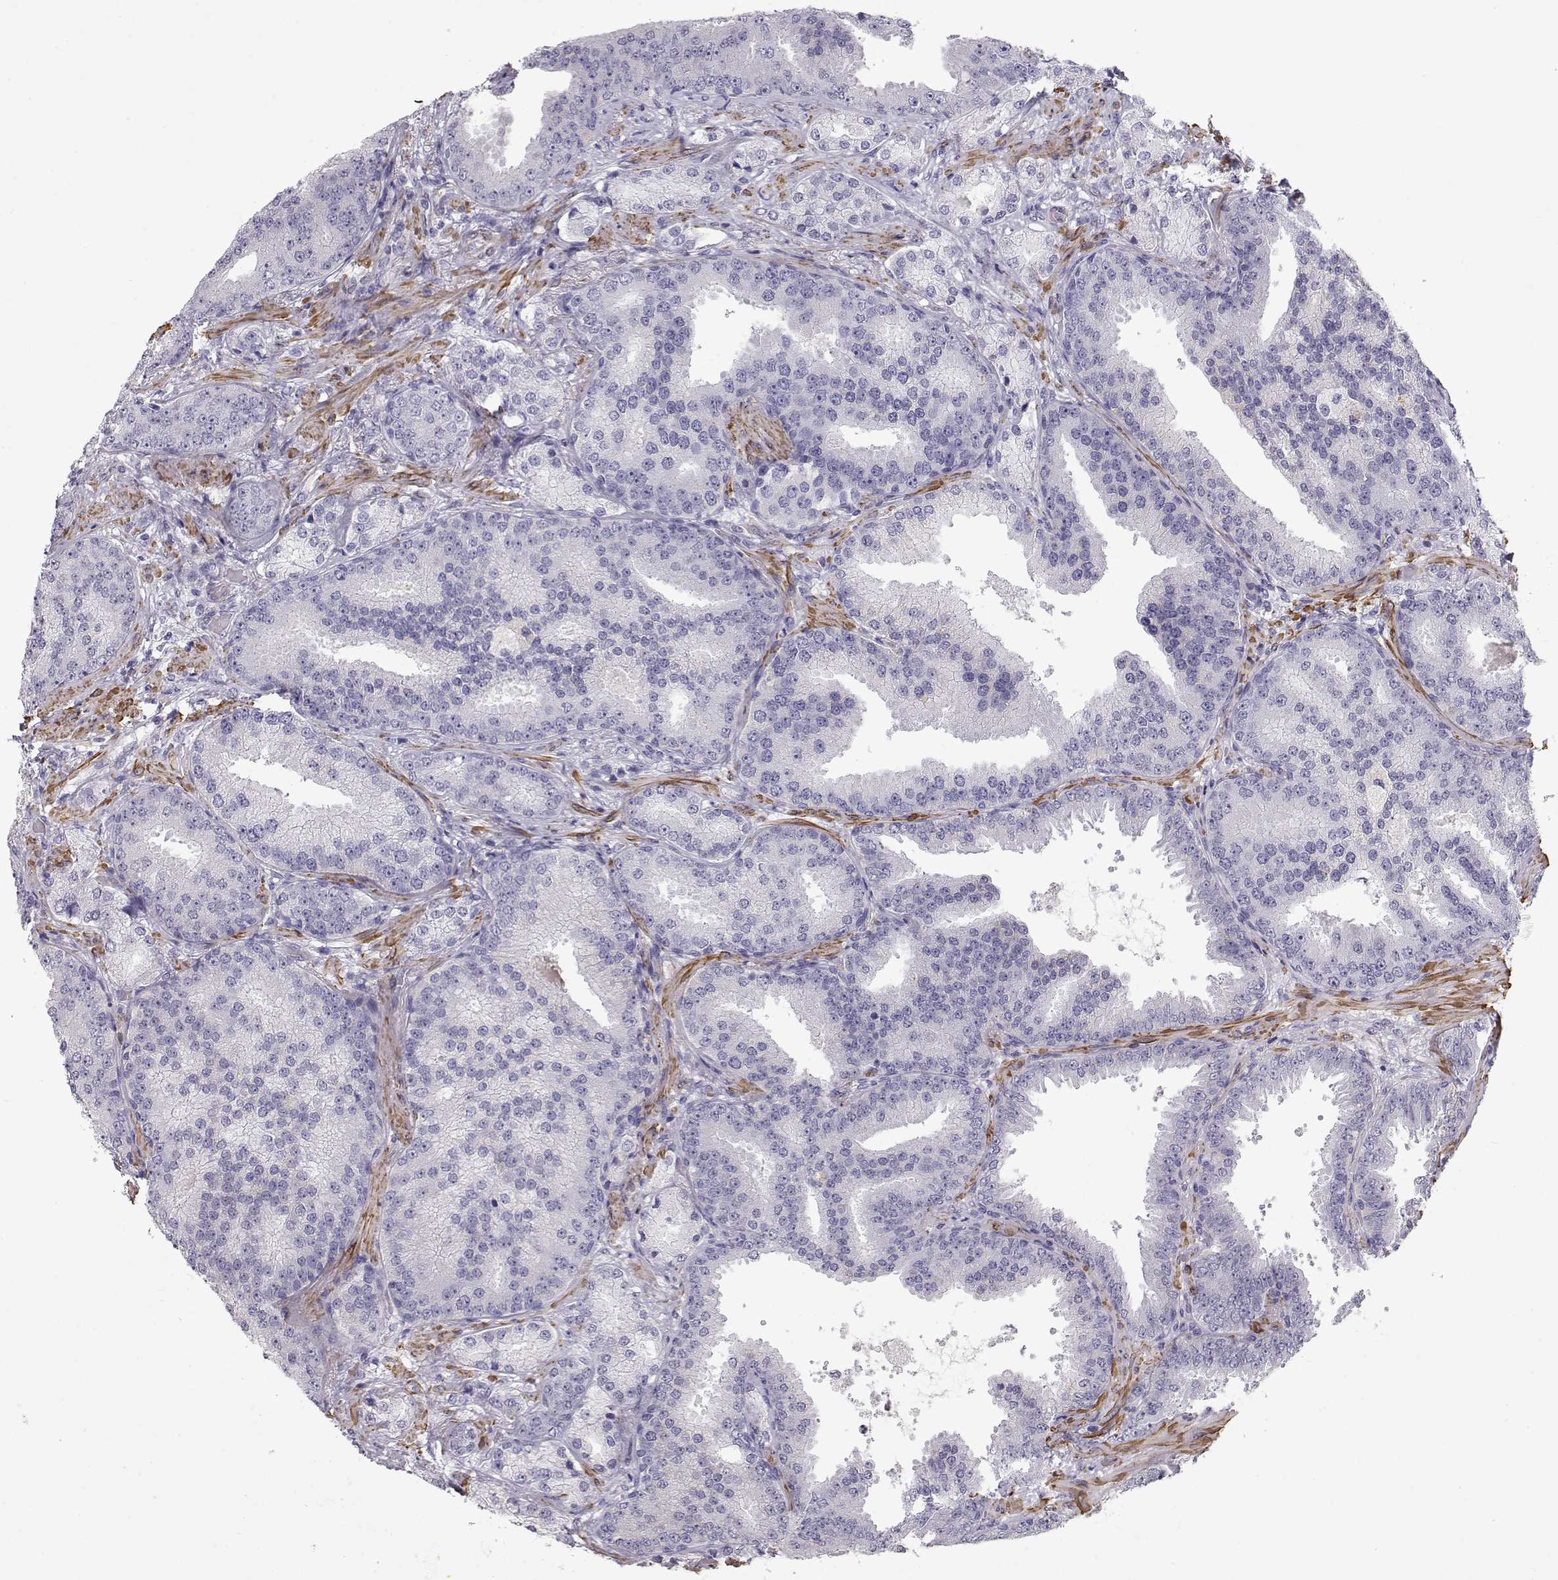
{"staining": {"intensity": "negative", "quantity": "none", "location": "none"}, "tissue": "prostate cancer", "cell_type": "Tumor cells", "image_type": "cancer", "snomed": [{"axis": "morphology", "description": "Adenocarcinoma, Low grade"}, {"axis": "topography", "description": "Prostate"}], "caption": "This is an immunohistochemistry (IHC) histopathology image of low-grade adenocarcinoma (prostate). There is no positivity in tumor cells.", "gene": "SLITRK3", "patient": {"sex": "male", "age": 68}}